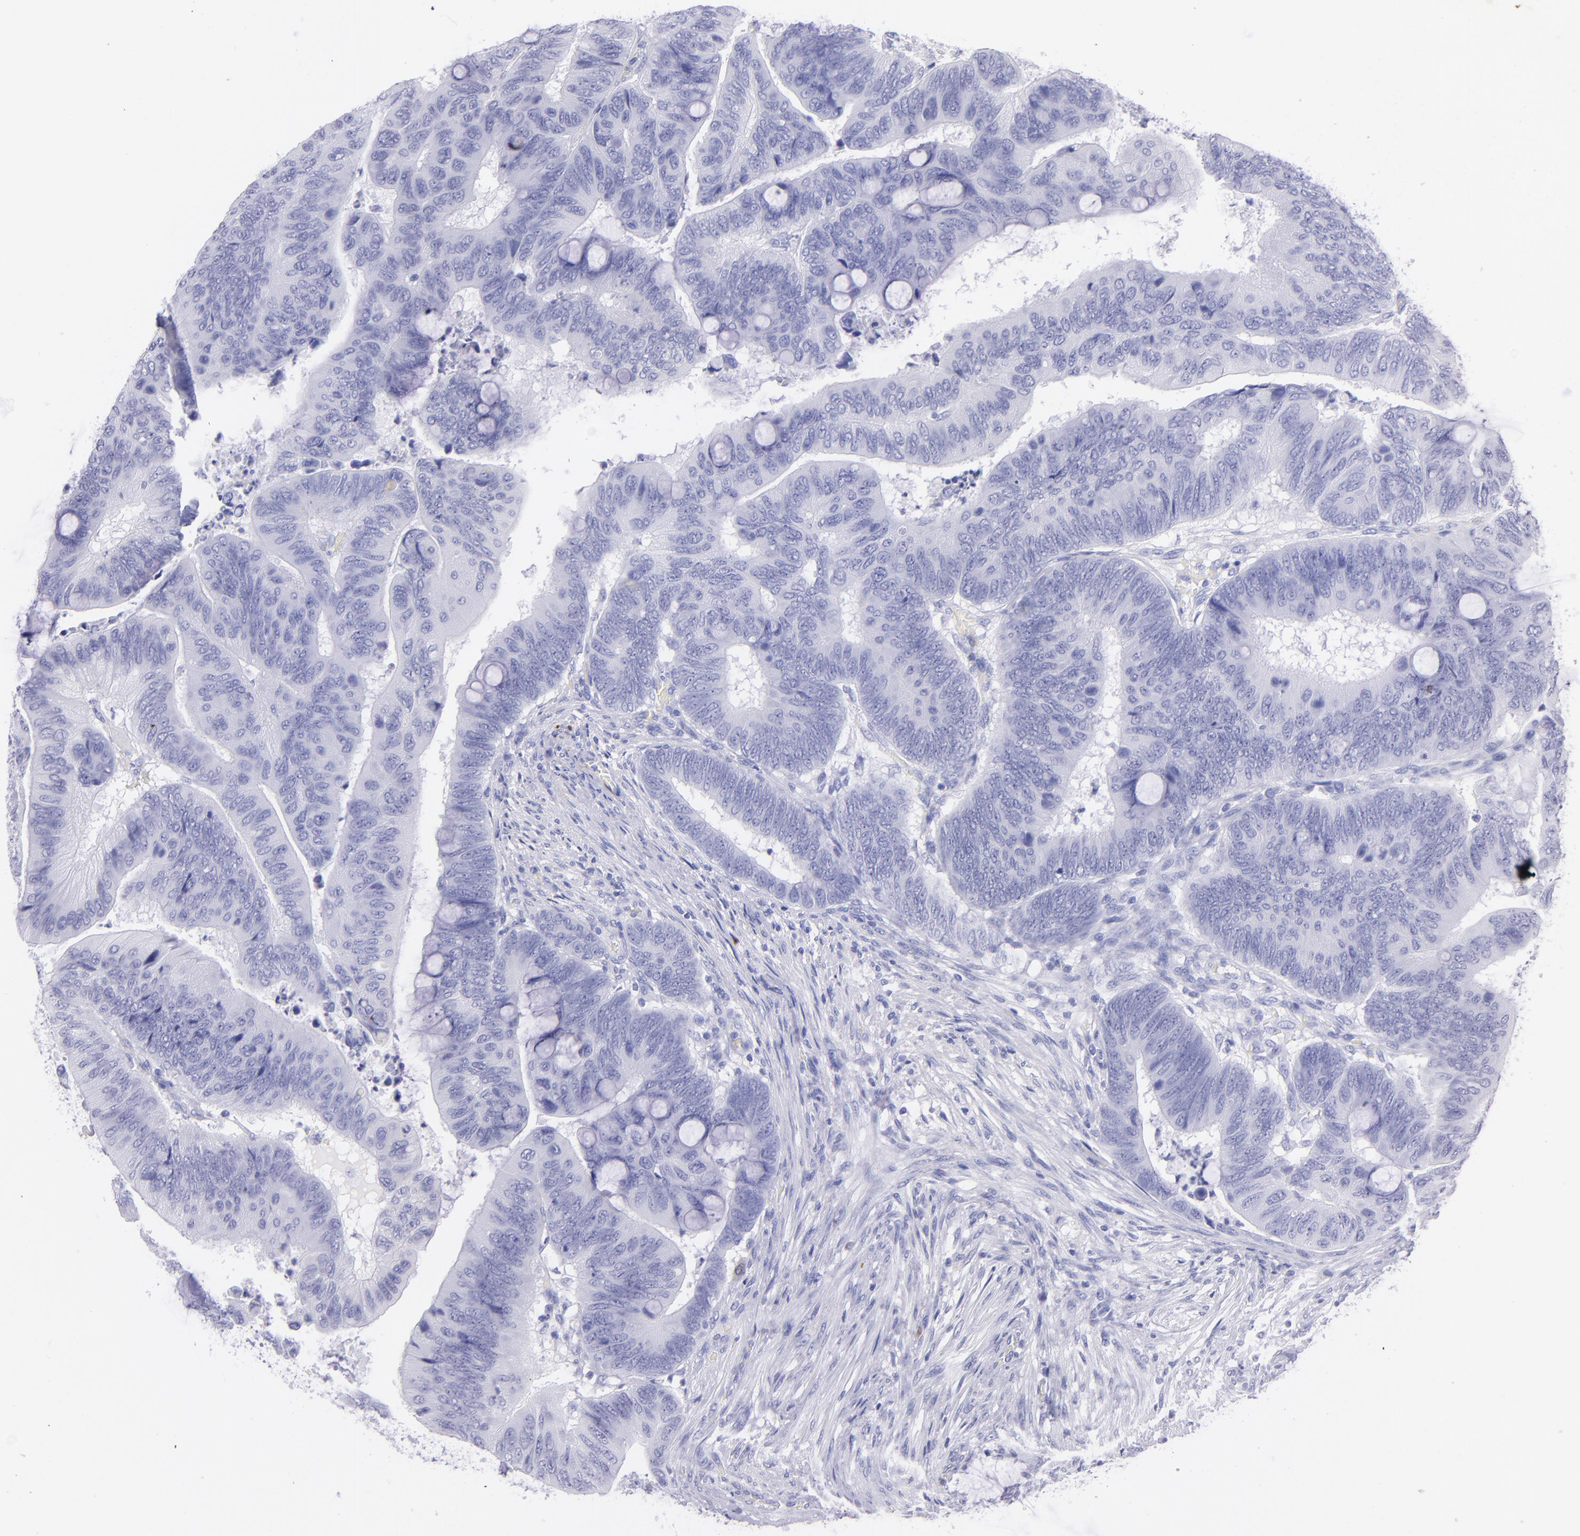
{"staining": {"intensity": "negative", "quantity": "none", "location": "none"}, "tissue": "colorectal cancer", "cell_type": "Tumor cells", "image_type": "cancer", "snomed": [{"axis": "morphology", "description": "Normal tissue, NOS"}, {"axis": "morphology", "description": "Adenocarcinoma, NOS"}, {"axis": "topography", "description": "Rectum"}], "caption": "Histopathology image shows no significant protein staining in tumor cells of colorectal cancer (adenocarcinoma). (Brightfield microscopy of DAB (3,3'-diaminobenzidine) immunohistochemistry (IHC) at high magnification).", "gene": "UCHL1", "patient": {"sex": "male", "age": 92}}